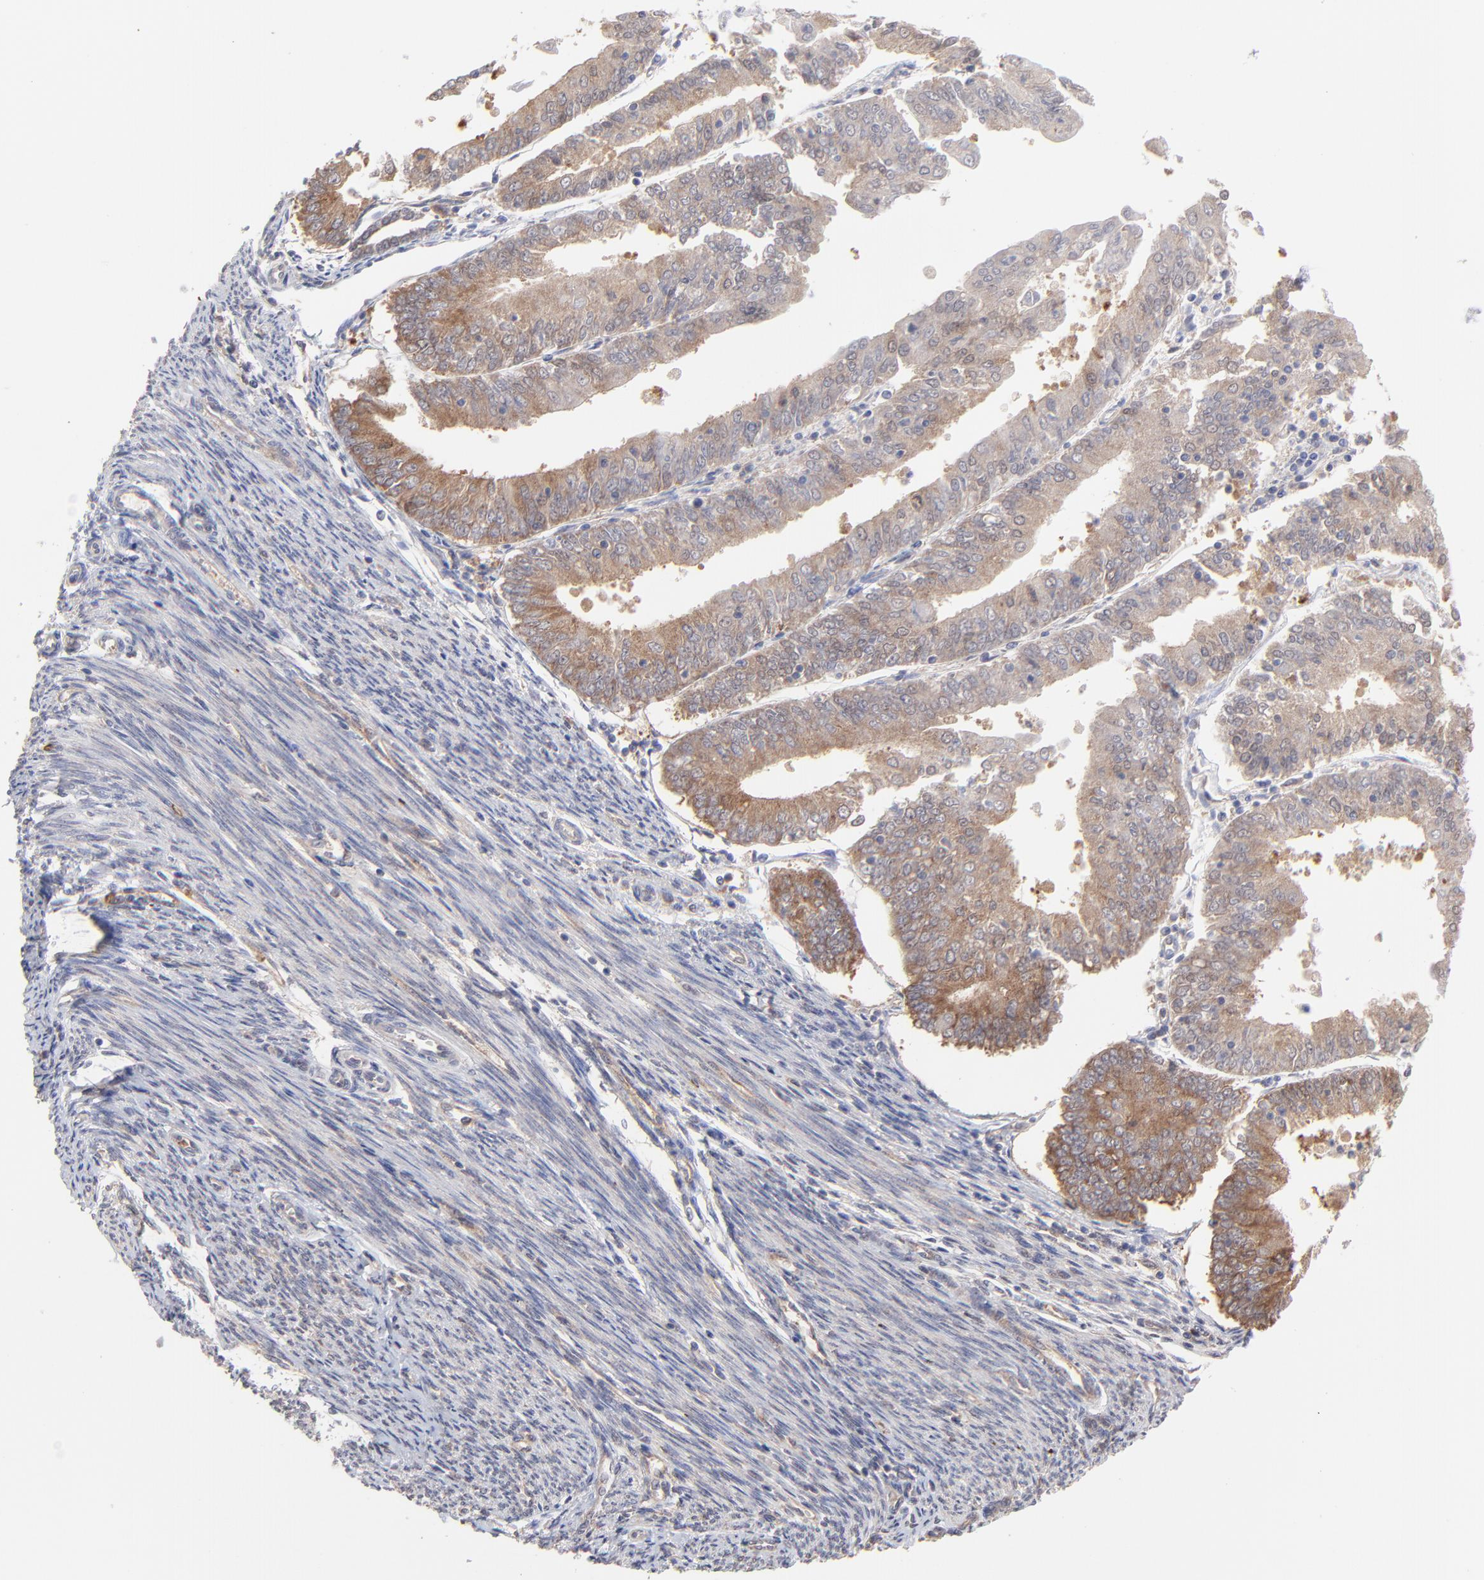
{"staining": {"intensity": "moderate", "quantity": ">75%", "location": "cytoplasmic/membranous"}, "tissue": "endometrial cancer", "cell_type": "Tumor cells", "image_type": "cancer", "snomed": [{"axis": "morphology", "description": "Adenocarcinoma, NOS"}, {"axis": "topography", "description": "Endometrium"}], "caption": "There is medium levels of moderate cytoplasmic/membranous staining in tumor cells of endometrial cancer, as demonstrated by immunohistochemical staining (brown color).", "gene": "GART", "patient": {"sex": "female", "age": 79}}